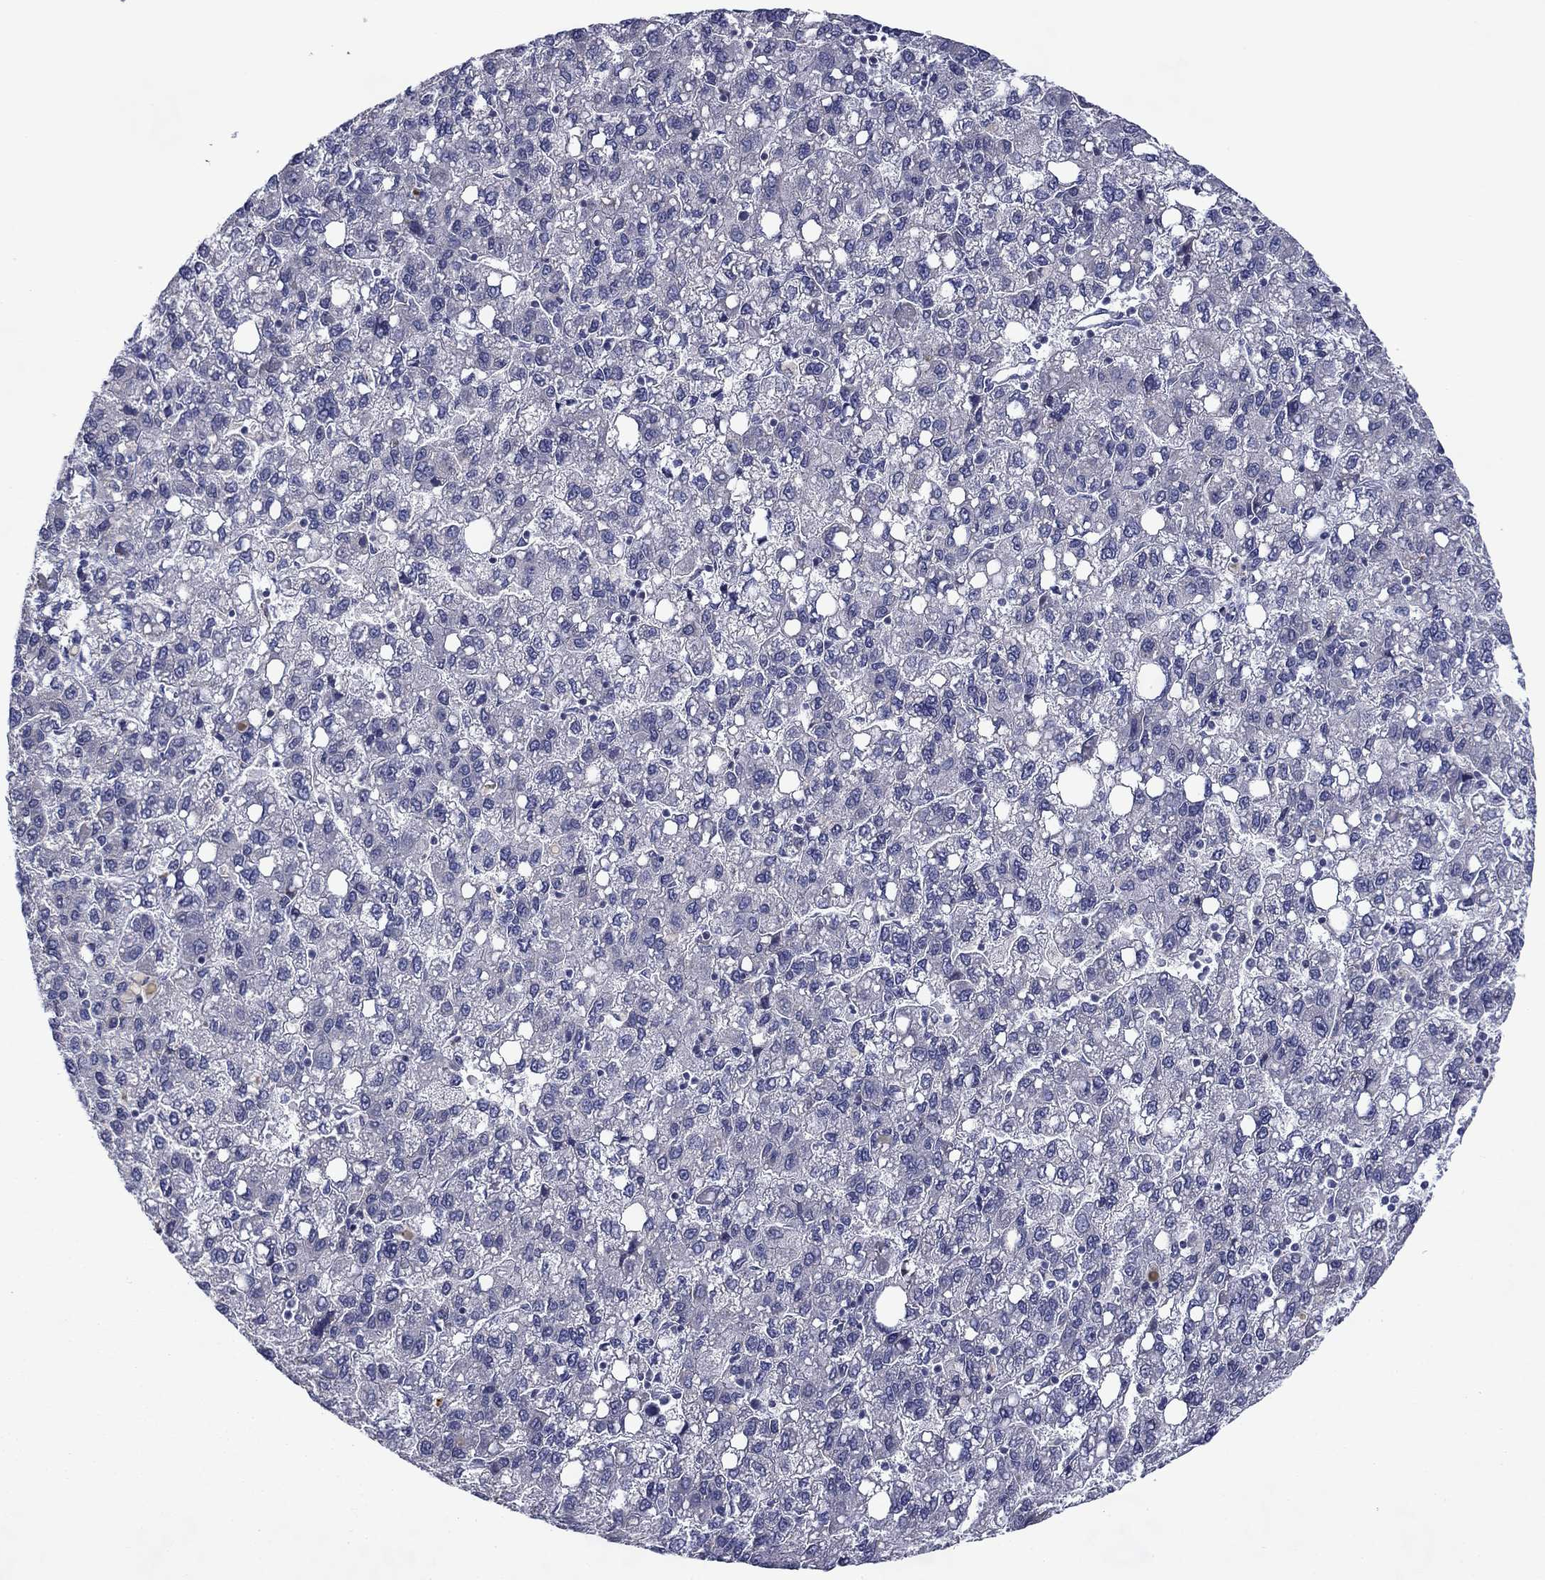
{"staining": {"intensity": "negative", "quantity": "none", "location": "none"}, "tissue": "liver cancer", "cell_type": "Tumor cells", "image_type": "cancer", "snomed": [{"axis": "morphology", "description": "Carcinoma, Hepatocellular, NOS"}, {"axis": "topography", "description": "Liver"}], "caption": "DAB (3,3'-diaminobenzidine) immunohistochemical staining of human liver cancer (hepatocellular carcinoma) displays no significant staining in tumor cells.", "gene": "SPATA7", "patient": {"sex": "female", "age": 82}}